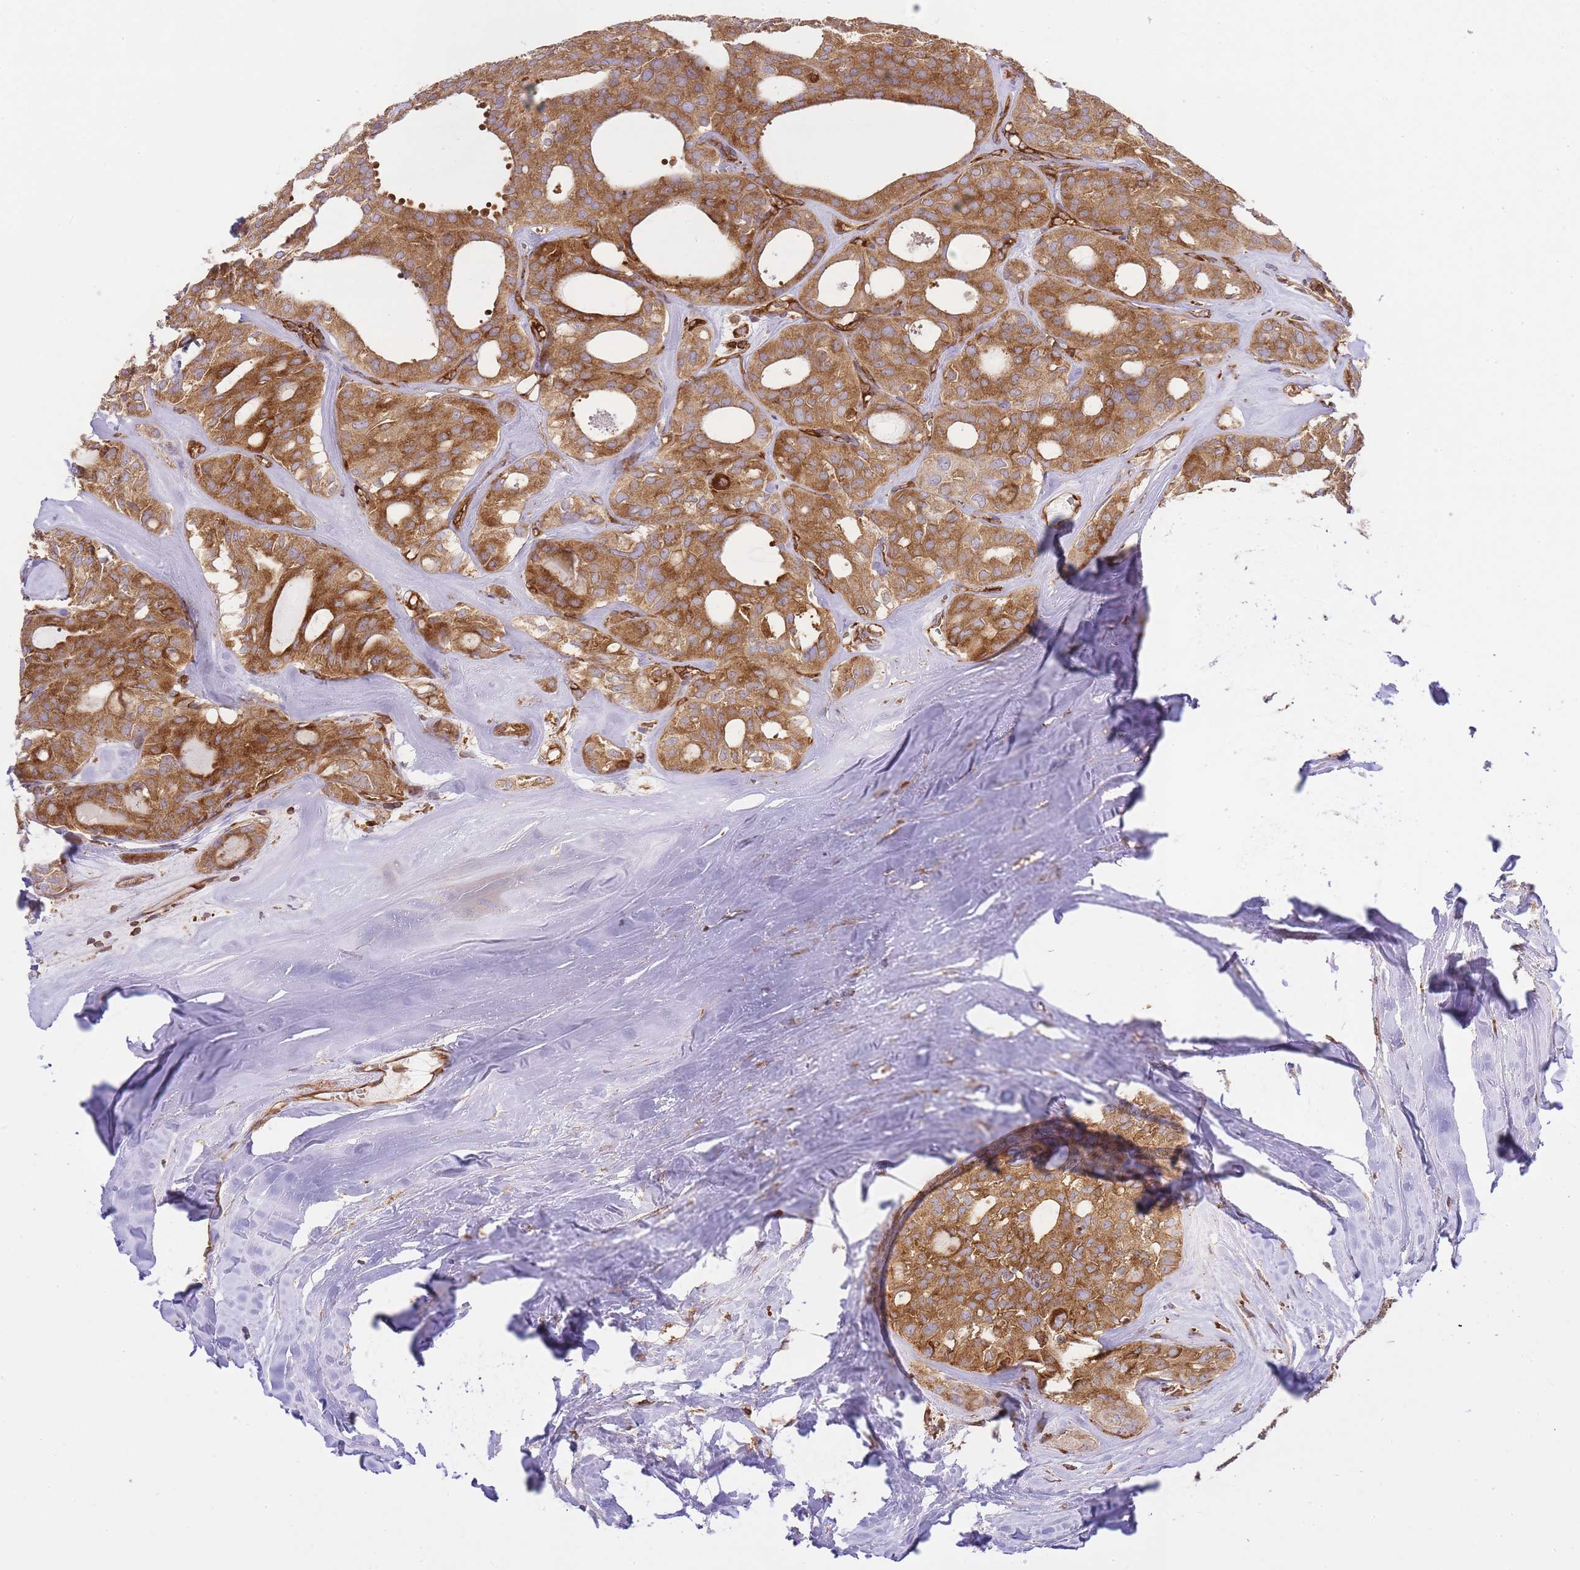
{"staining": {"intensity": "moderate", "quantity": ">75%", "location": "cytoplasmic/membranous"}, "tissue": "thyroid cancer", "cell_type": "Tumor cells", "image_type": "cancer", "snomed": [{"axis": "morphology", "description": "Follicular adenoma carcinoma, NOS"}, {"axis": "topography", "description": "Thyroid gland"}], "caption": "Thyroid cancer (follicular adenoma carcinoma) stained with immunohistochemistry (IHC) demonstrates moderate cytoplasmic/membranous staining in about >75% of tumor cells.", "gene": "MSN", "patient": {"sex": "male", "age": 75}}